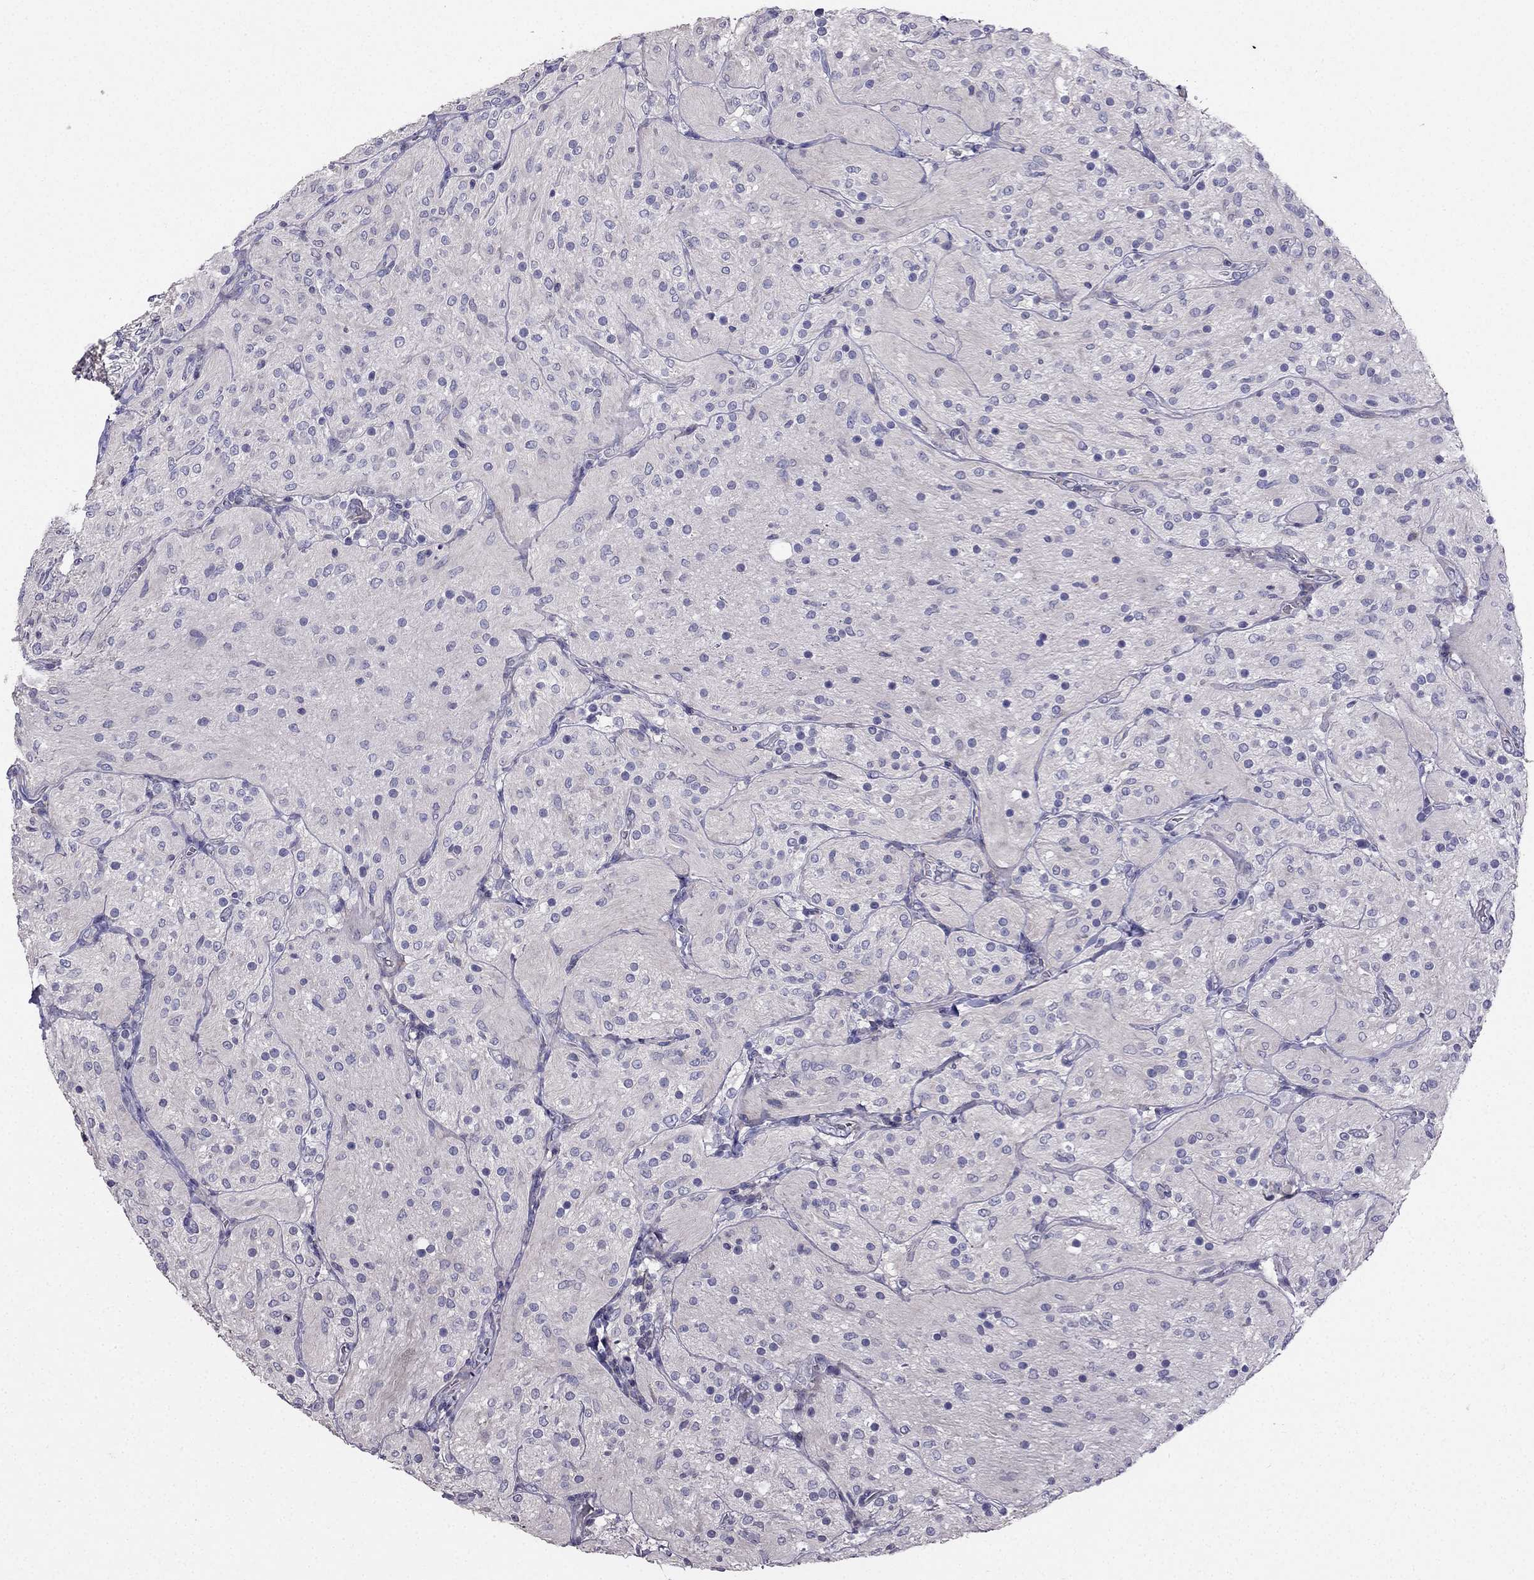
{"staining": {"intensity": "negative", "quantity": "none", "location": "none"}, "tissue": "glioma", "cell_type": "Tumor cells", "image_type": "cancer", "snomed": [{"axis": "morphology", "description": "Glioma, malignant, Low grade"}, {"axis": "topography", "description": "Brain"}], "caption": "An image of human malignant low-grade glioma is negative for staining in tumor cells. (DAB IHC visualized using brightfield microscopy, high magnification).", "gene": "AS3MT", "patient": {"sex": "male", "age": 3}}